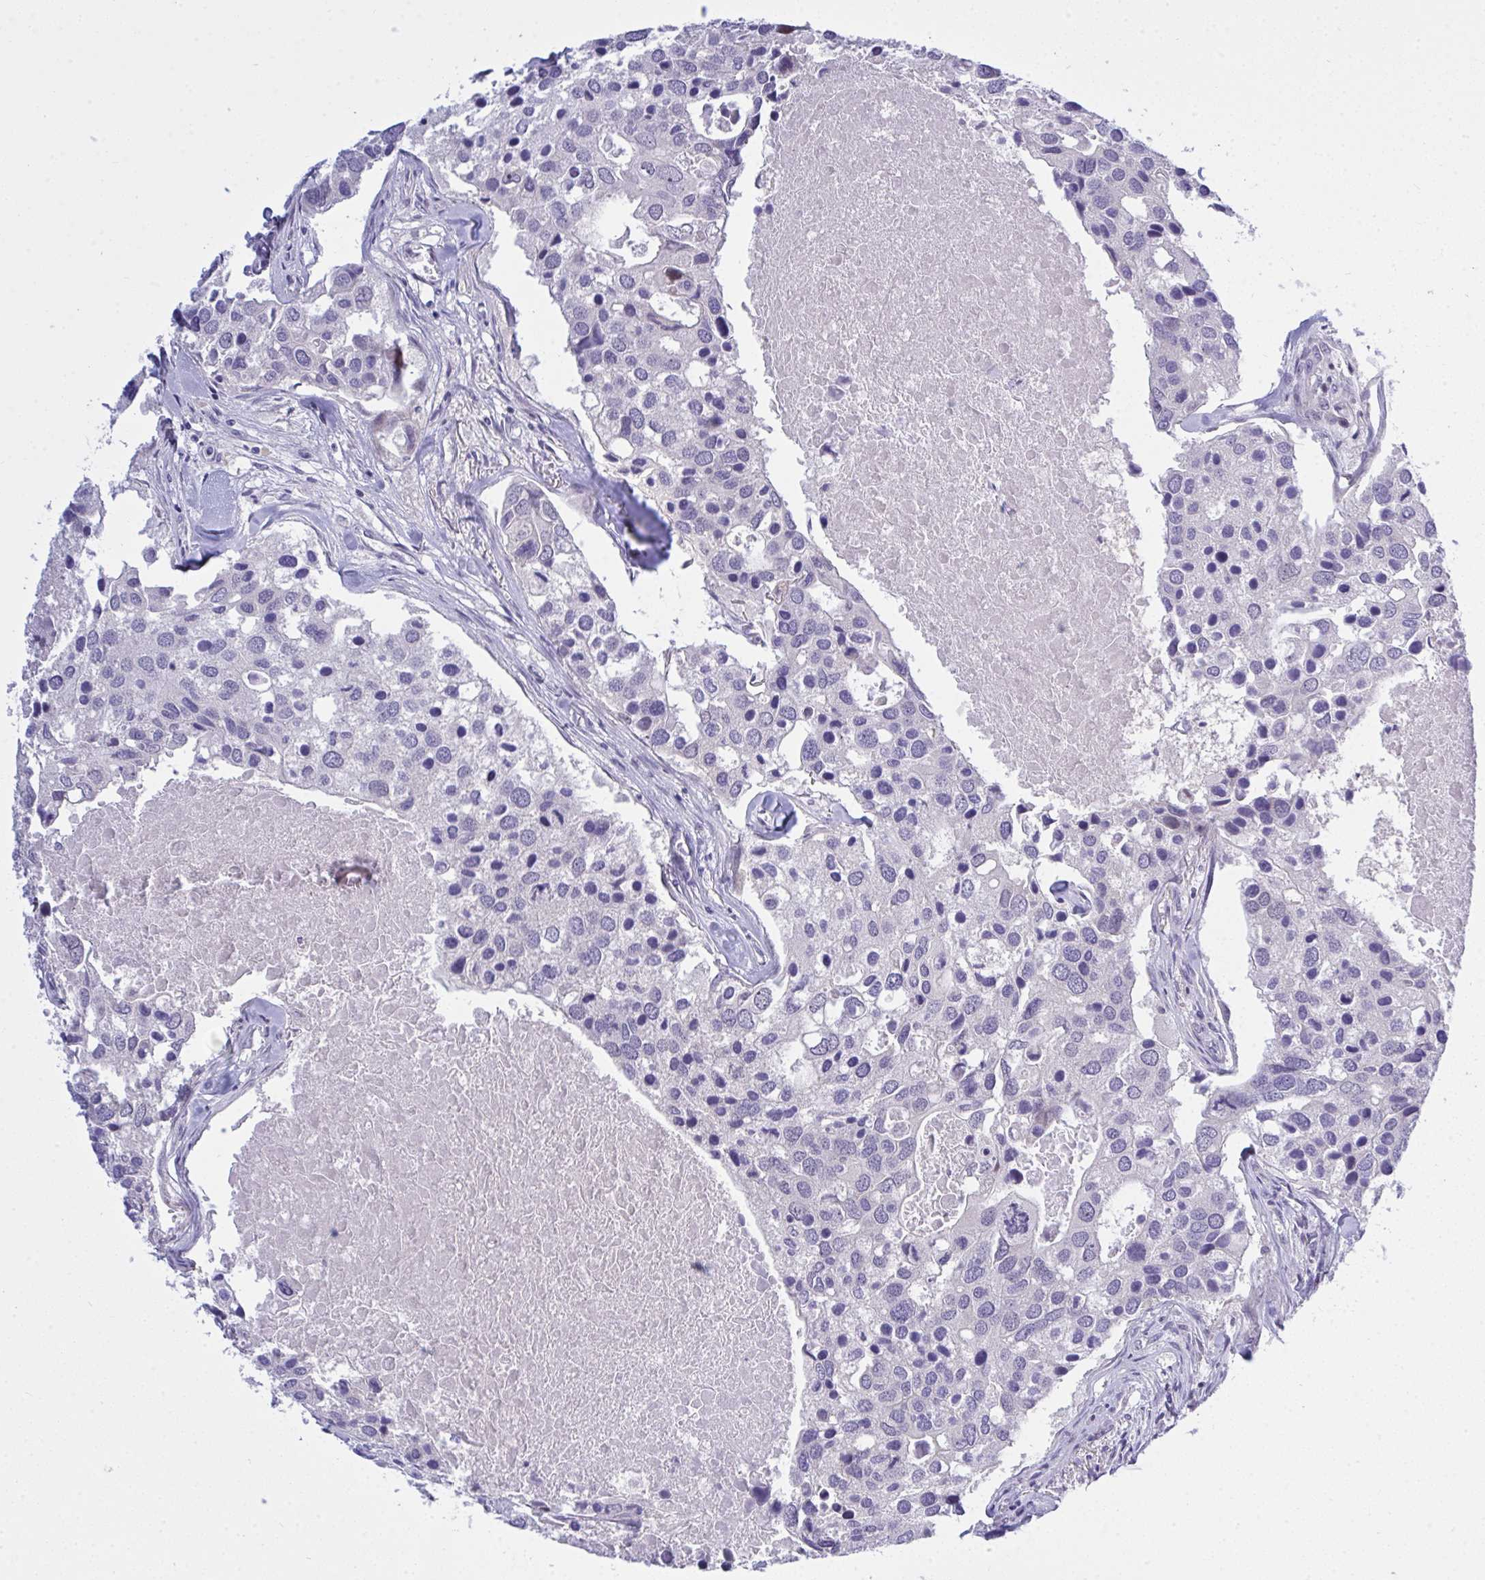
{"staining": {"intensity": "negative", "quantity": "none", "location": "none"}, "tissue": "breast cancer", "cell_type": "Tumor cells", "image_type": "cancer", "snomed": [{"axis": "morphology", "description": "Duct carcinoma"}, {"axis": "topography", "description": "Breast"}], "caption": "Tumor cells show no significant positivity in breast invasive ductal carcinoma.", "gene": "ZNF554", "patient": {"sex": "female", "age": 83}}